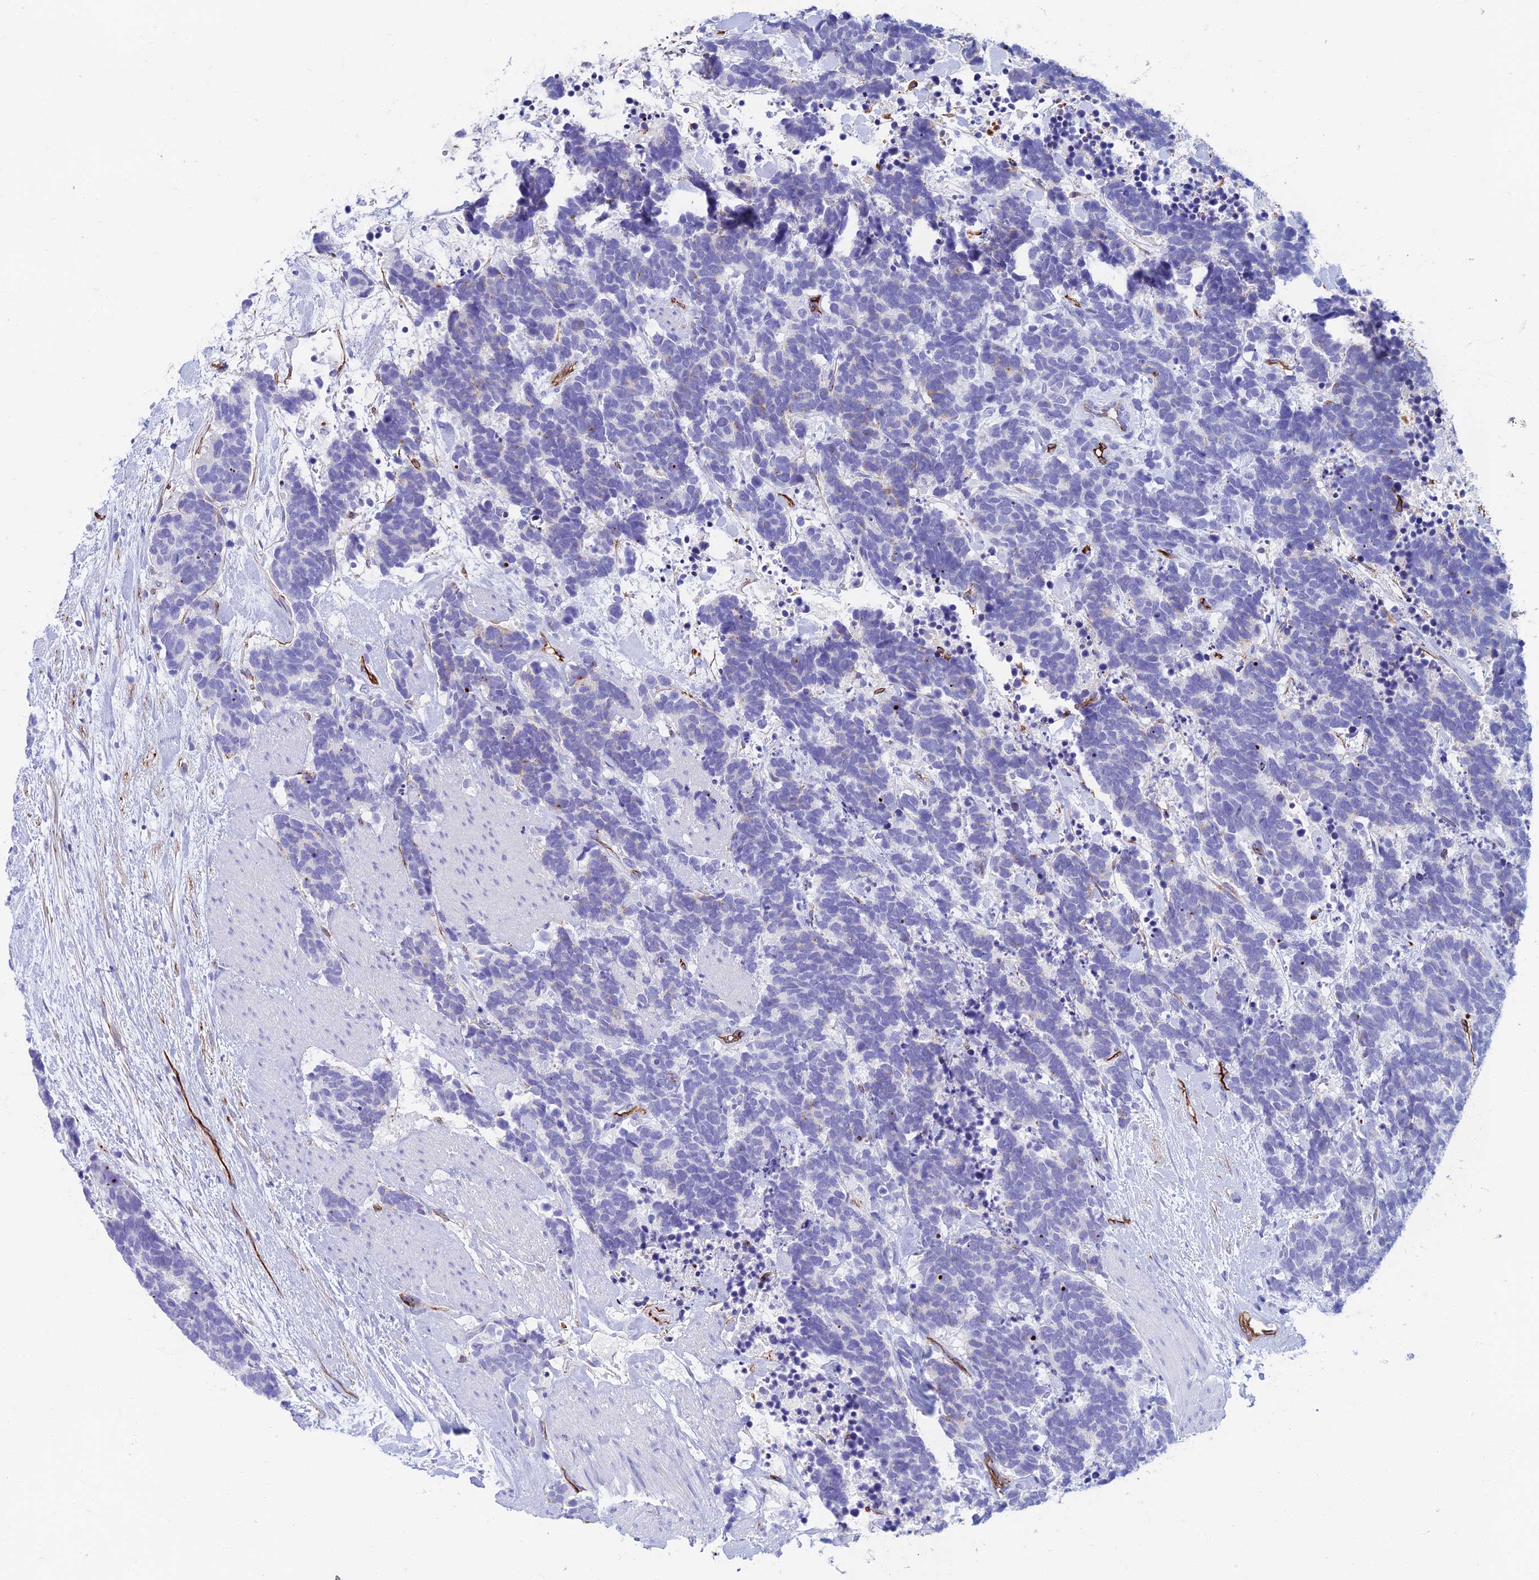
{"staining": {"intensity": "negative", "quantity": "none", "location": "none"}, "tissue": "carcinoid", "cell_type": "Tumor cells", "image_type": "cancer", "snomed": [{"axis": "morphology", "description": "Carcinoma, NOS"}, {"axis": "morphology", "description": "Carcinoid, malignant, NOS"}, {"axis": "topography", "description": "Prostate"}], "caption": "Carcinoma stained for a protein using immunohistochemistry exhibits no staining tumor cells.", "gene": "ETFRF1", "patient": {"sex": "male", "age": 57}}